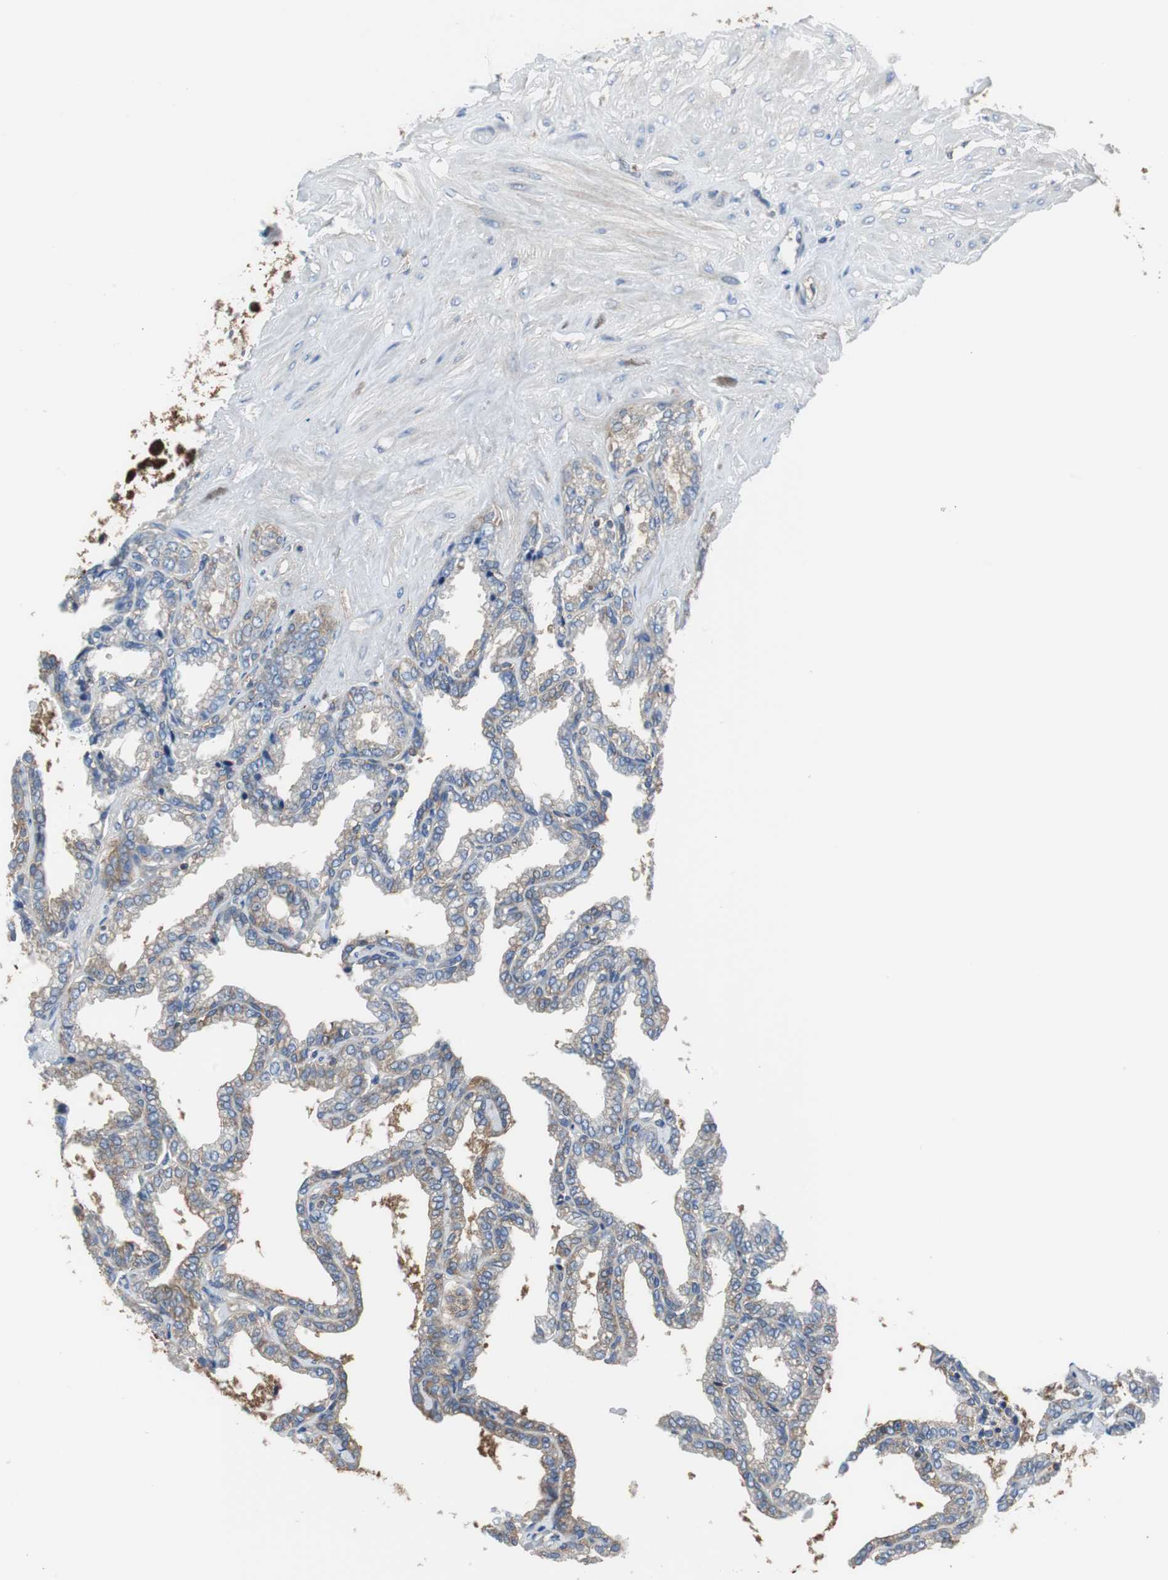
{"staining": {"intensity": "moderate", "quantity": ">75%", "location": "cytoplasmic/membranous"}, "tissue": "seminal vesicle", "cell_type": "Glandular cells", "image_type": "normal", "snomed": [{"axis": "morphology", "description": "Normal tissue, NOS"}, {"axis": "topography", "description": "Seminal veicle"}], "caption": "Protein analysis of normal seminal vesicle reveals moderate cytoplasmic/membranous expression in approximately >75% of glandular cells. (DAB (3,3'-diaminobenzidine) = brown stain, brightfield microscopy at high magnification).", "gene": "BRAF", "patient": {"sex": "male", "age": 46}}